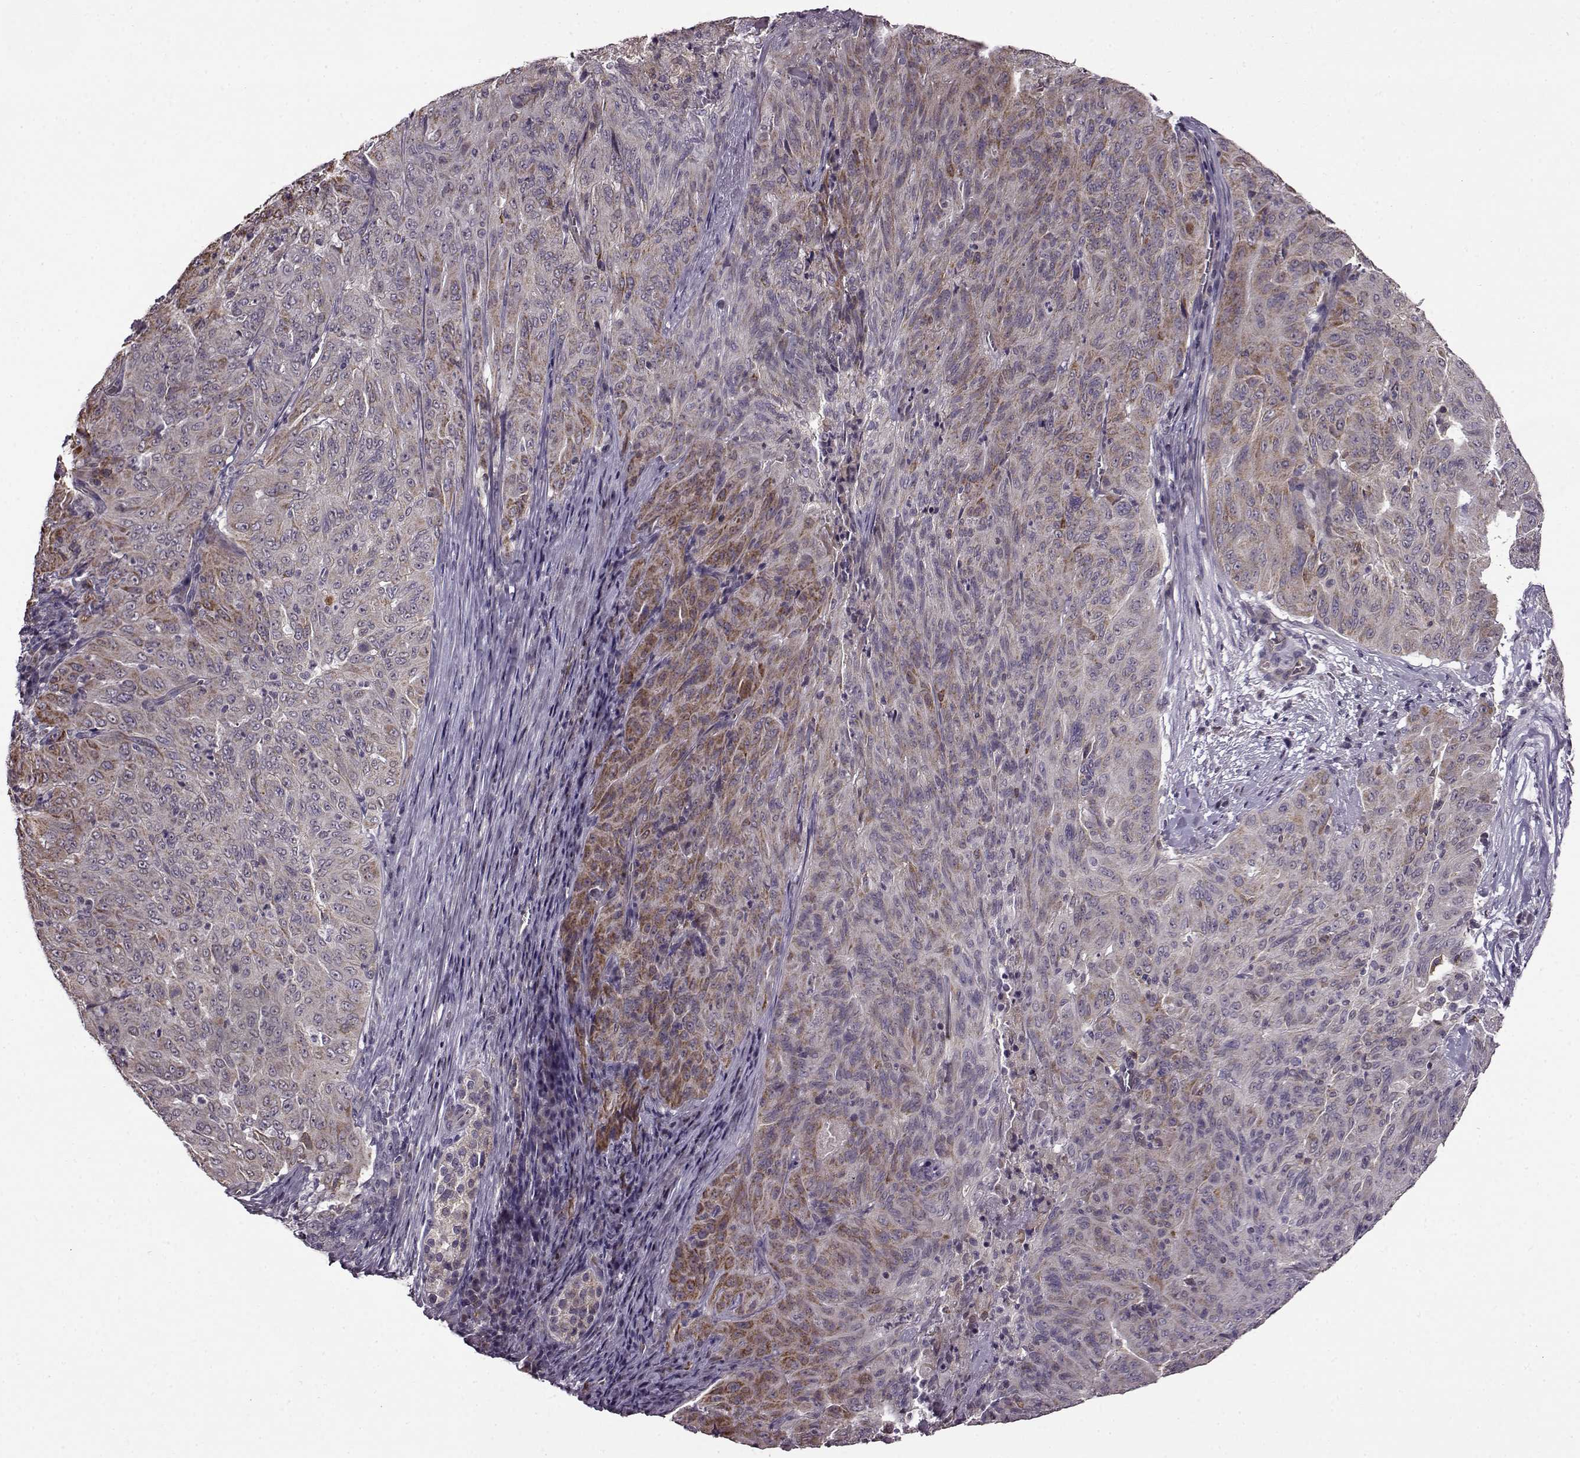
{"staining": {"intensity": "moderate", "quantity": ">75%", "location": "cytoplasmic/membranous"}, "tissue": "pancreatic cancer", "cell_type": "Tumor cells", "image_type": "cancer", "snomed": [{"axis": "morphology", "description": "Adenocarcinoma, NOS"}, {"axis": "topography", "description": "Pancreas"}], "caption": "There is medium levels of moderate cytoplasmic/membranous expression in tumor cells of pancreatic adenocarcinoma, as demonstrated by immunohistochemical staining (brown color).", "gene": "MTSS1", "patient": {"sex": "male", "age": 63}}